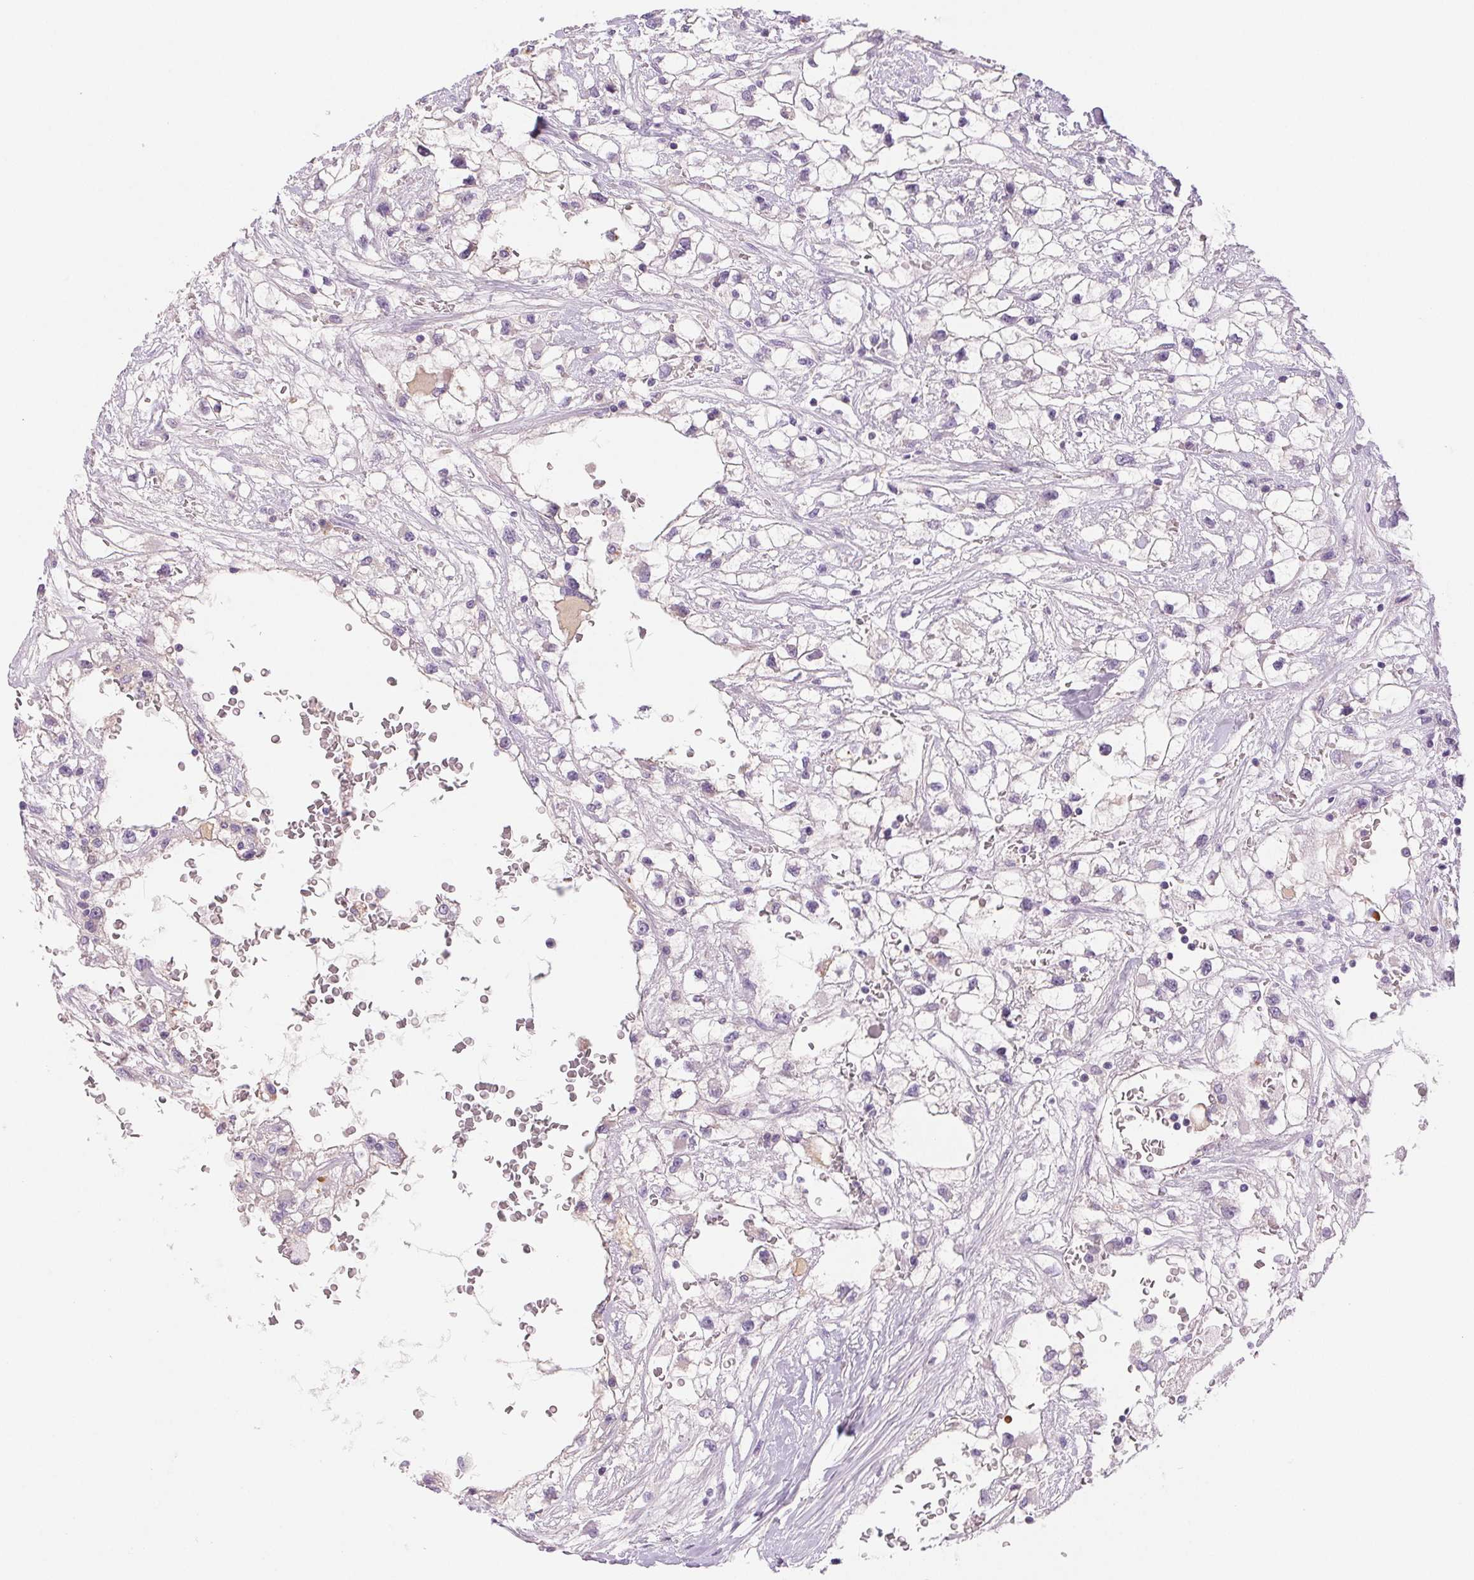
{"staining": {"intensity": "negative", "quantity": "none", "location": "none"}, "tissue": "renal cancer", "cell_type": "Tumor cells", "image_type": "cancer", "snomed": [{"axis": "morphology", "description": "Adenocarcinoma, NOS"}, {"axis": "topography", "description": "Kidney"}], "caption": "Tumor cells are negative for protein expression in human renal cancer (adenocarcinoma). (Stains: DAB immunohistochemistry (IHC) with hematoxylin counter stain, Microscopy: brightfield microscopy at high magnification).", "gene": "IFIT1B", "patient": {"sex": "male", "age": 59}}